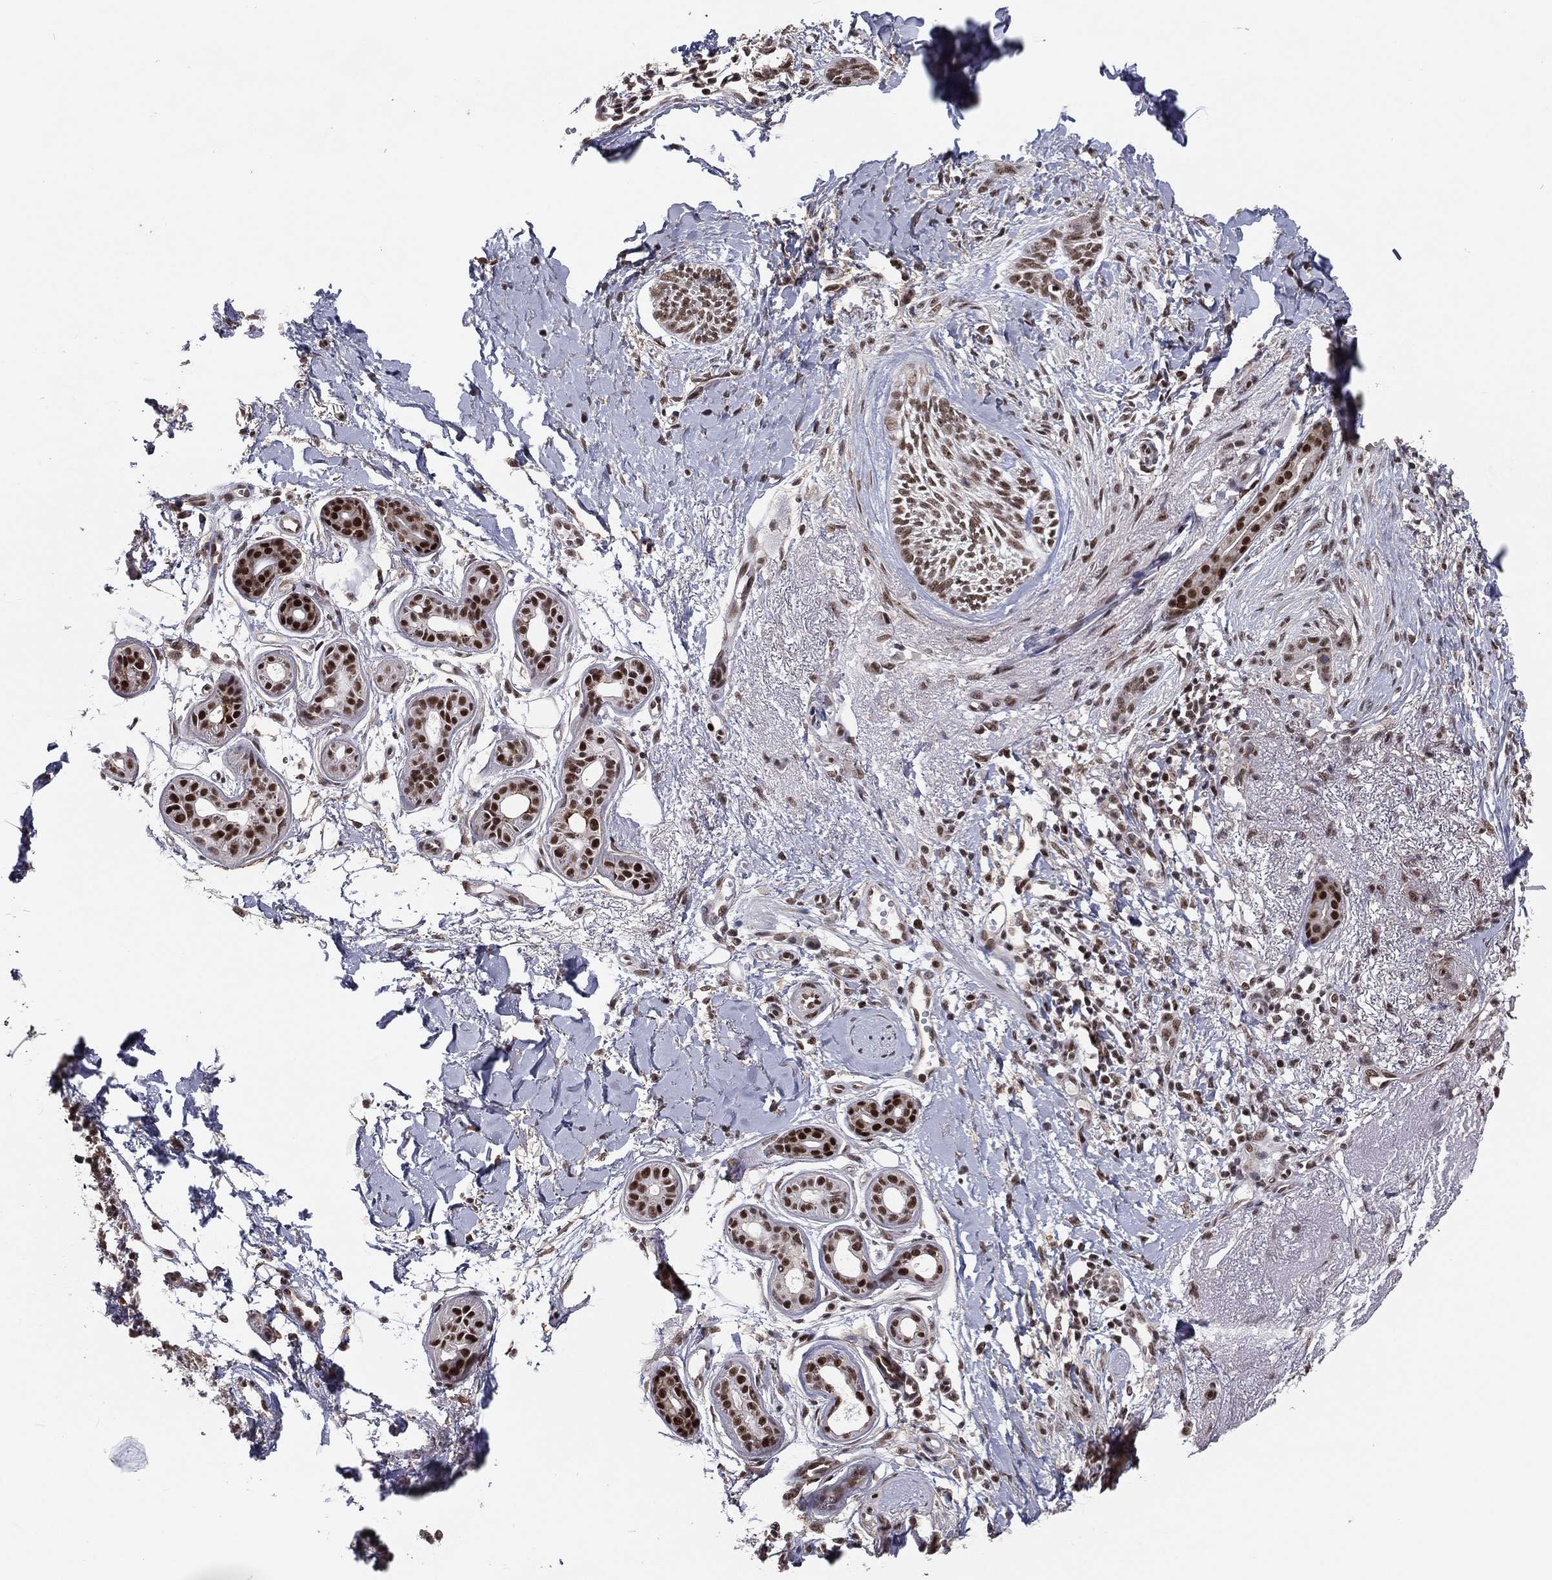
{"staining": {"intensity": "moderate", "quantity": ">75%", "location": "nuclear"}, "tissue": "skin cancer", "cell_type": "Tumor cells", "image_type": "cancer", "snomed": [{"axis": "morphology", "description": "Normal tissue, NOS"}, {"axis": "morphology", "description": "Basal cell carcinoma"}, {"axis": "topography", "description": "Skin"}], "caption": "Immunohistochemical staining of skin cancer (basal cell carcinoma) displays medium levels of moderate nuclear positivity in approximately >75% of tumor cells. (Stains: DAB (3,3'-diaminobenzidine) in brown, nuclei in blue, Microscopy: brightfield microscopy at high magnification).", "gene": "GPALPP1", "patient": {"sex": "male", "age": 84}}